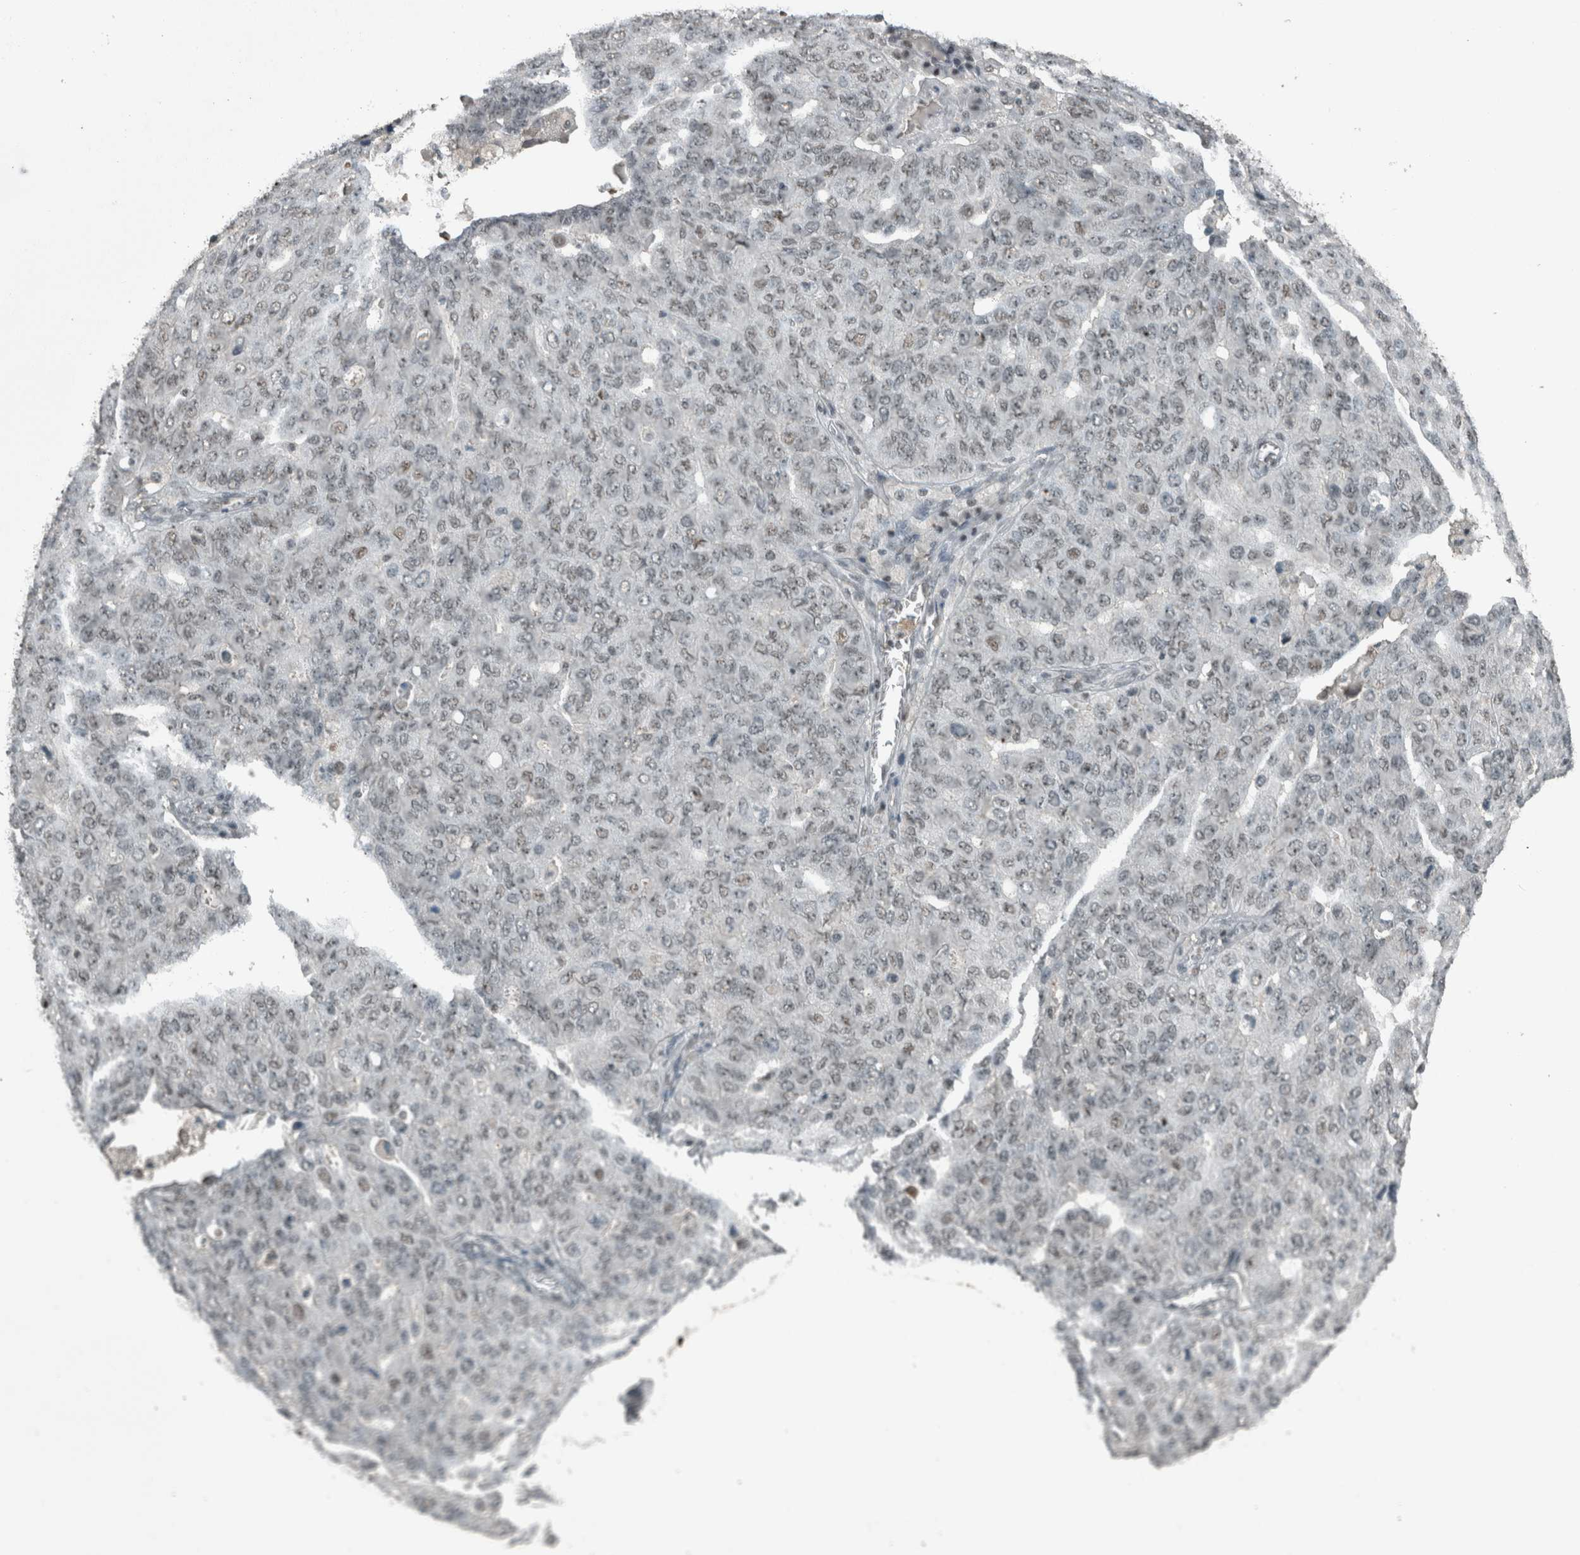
{"staining": {"intensity": "weak", "quantity": "25%-75%", "location": "nuclear"}, "tissue": "ovarian cancer", "cell_type": "Tumor cells", "image_type": "cancer", "snomed": [{"axis": "morphology", "description": "Carcinoma, endometroid"}, {"axis": "topography", "description": "Ovary"}], "caption": "Human ovarian cancer (endometroid carcinoma) stained with a protein marker shows weak staining in tumor cells.", "gene": "ZNF24", "patient": {"sex": "female", "age": 62}}